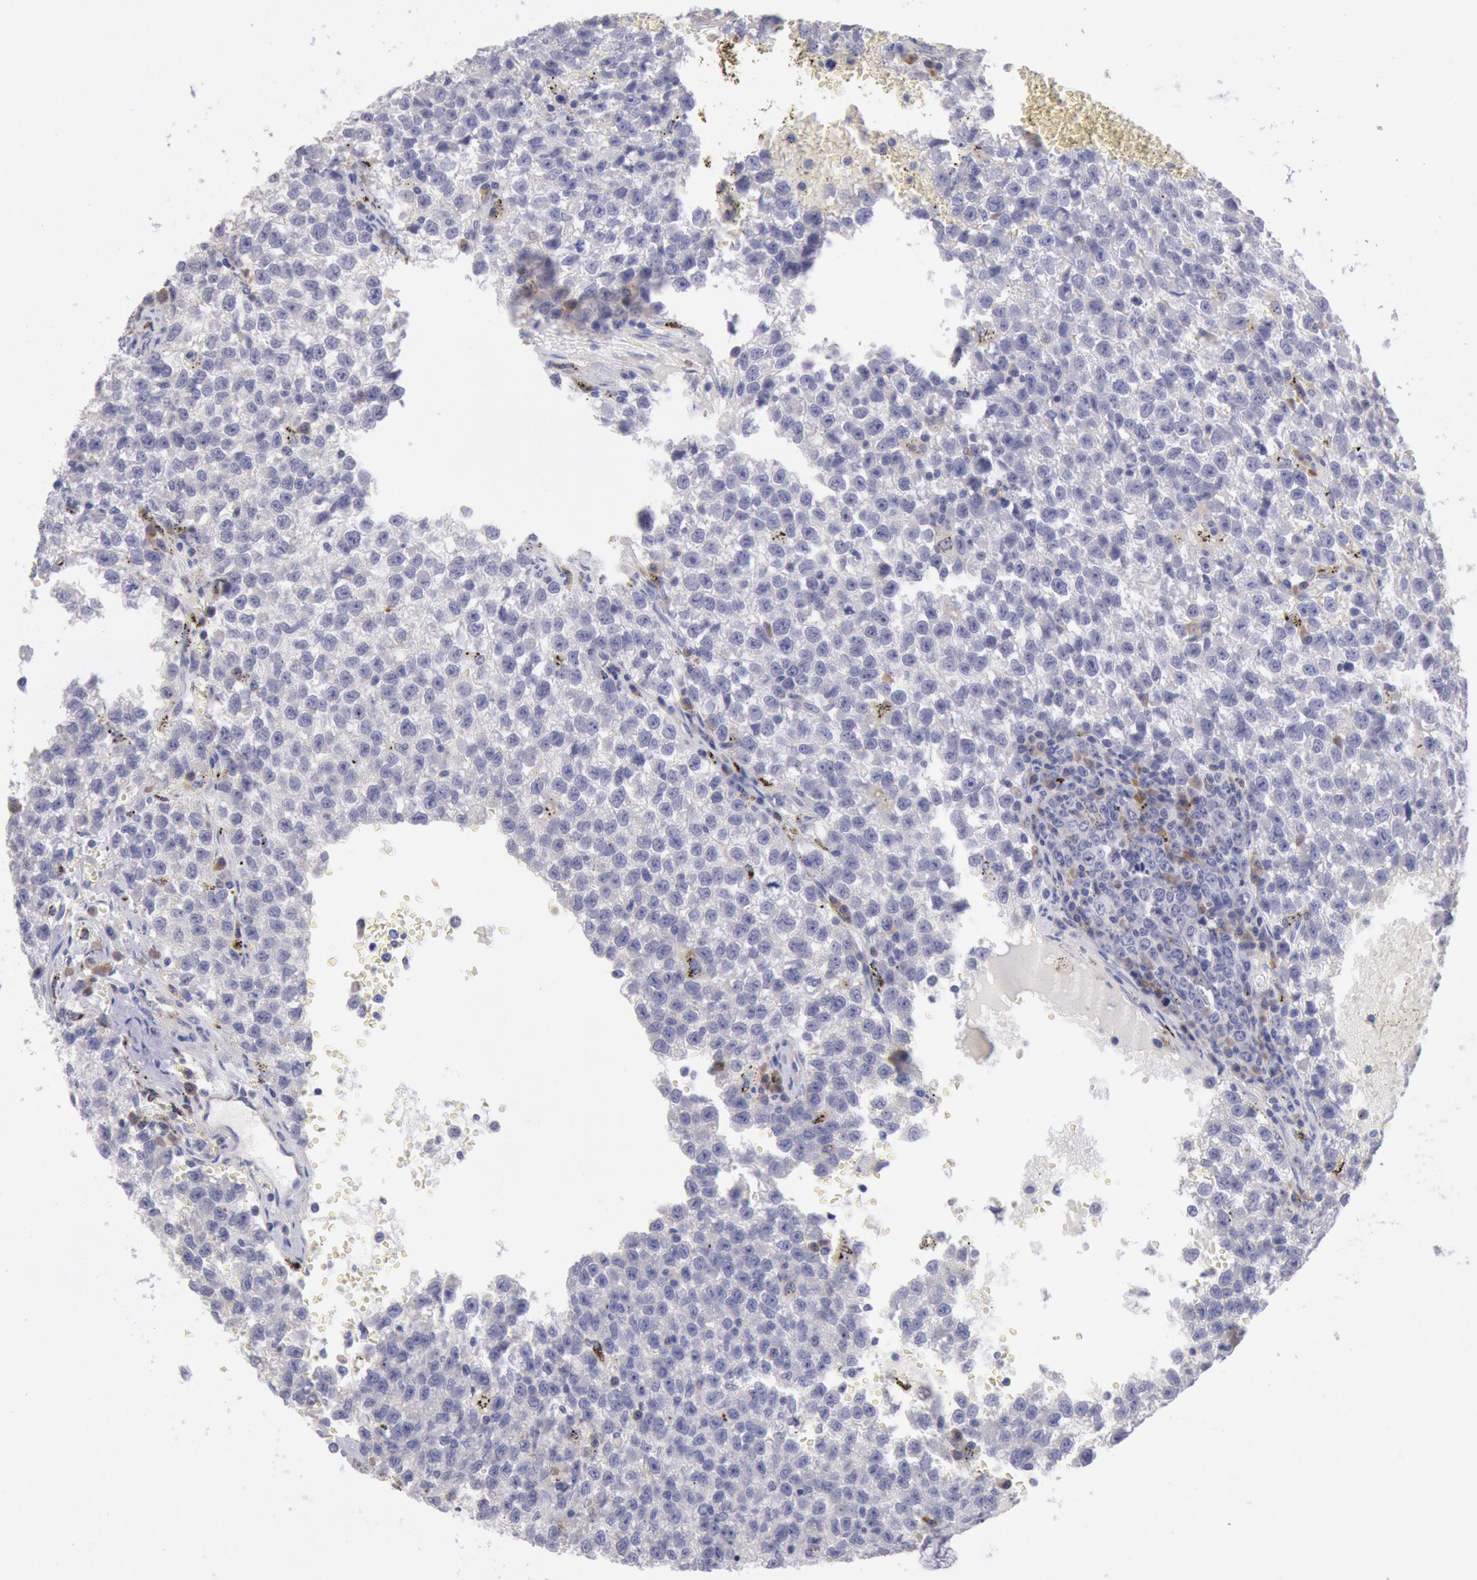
{"staining": {"intensity": "negative", "quantity": "none", "location": "none"}, "tissue": "testis cancer", "cell_type": "Tumor cells", "image_type": "cancer", "snomed": [{"axis": "morphology", "description": "Seminoma, NOS"}, {"axis": "topography", "description": "Testis"}], "caption": "IHC of testis cancer (seminoma) reveals no expression in tumor cells.", "gene": "GAL3ST1", "patient": {"sex": "male", "age": 35}}